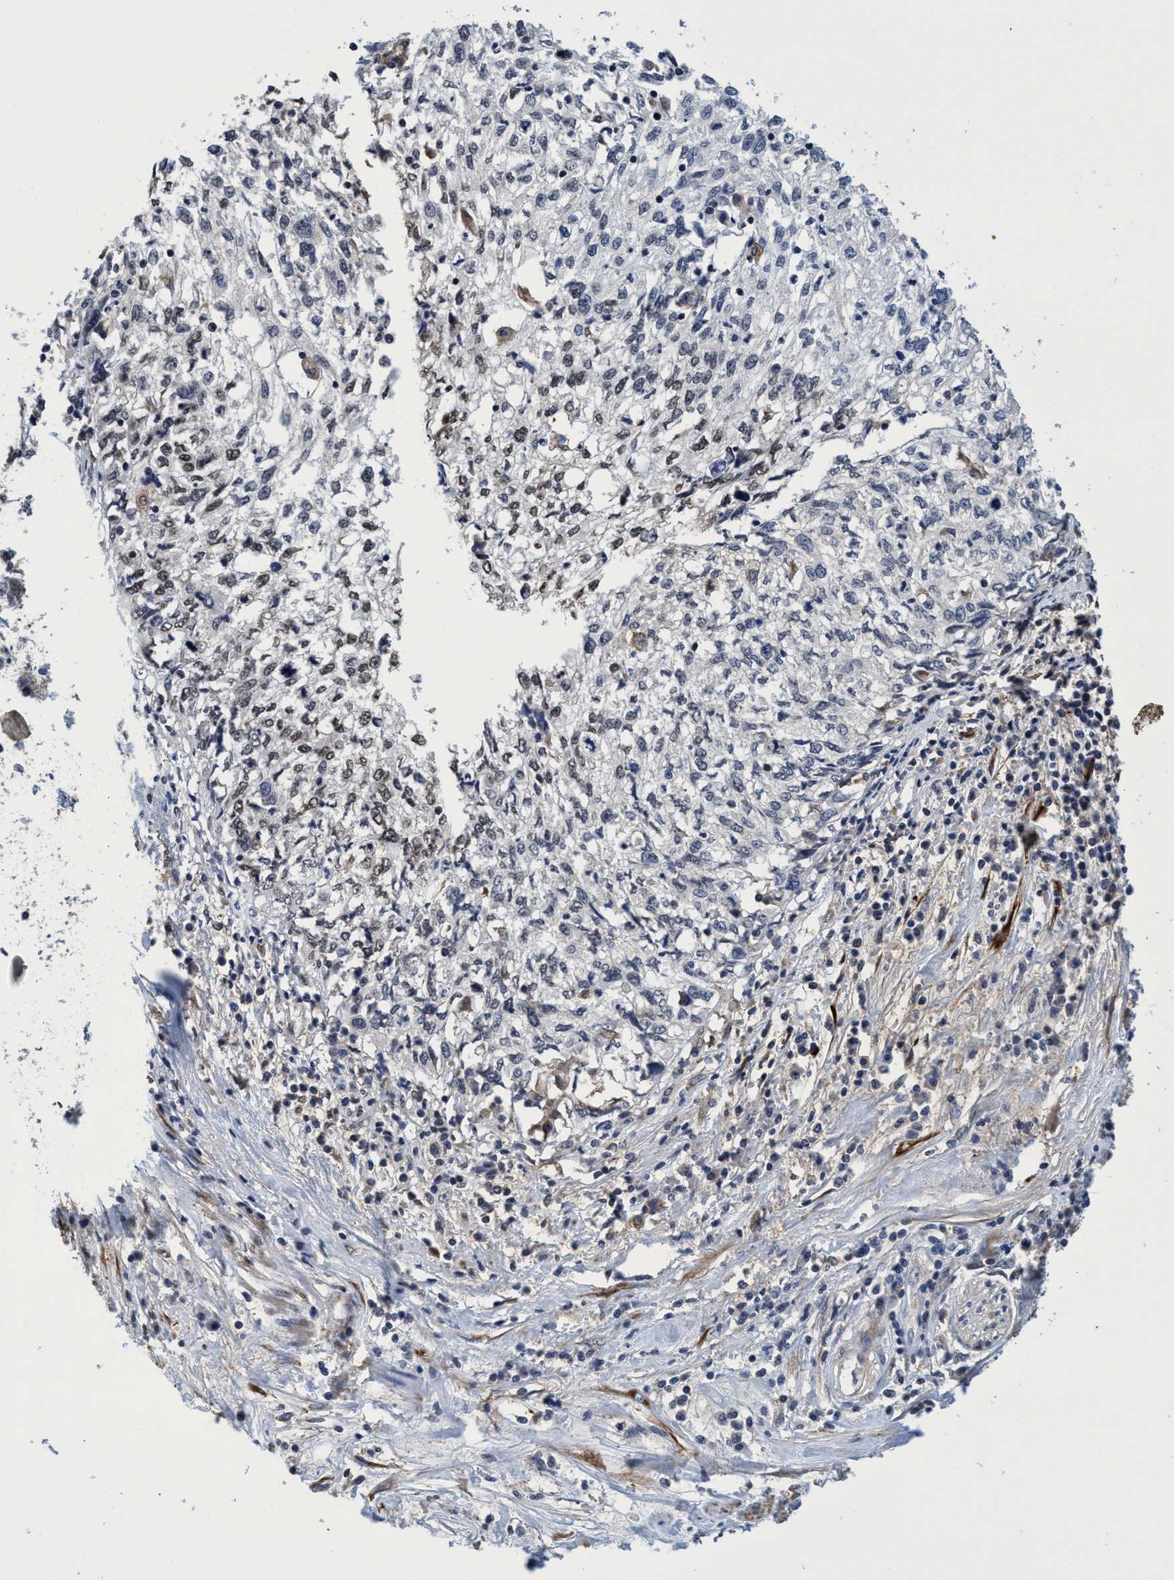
{"staining": {"intensity": "weak", "quantity": "<25%", "location": "nuclear"}, "tissue": "cervical cancer", "cell_type": "Tumor cells", "image_type": "cancer", "snomed": [{"axis": "morphology", "description": "Squamous cell carcinoma, NOS"}, {"axis": "topography", "description": "Cervix"}], "caption": "The photomicrograph exhibits no staining of tumor cells in cervical cancer.", "gene": "CALCOCO2", "patient": {"sex": "female", "age": 57}}